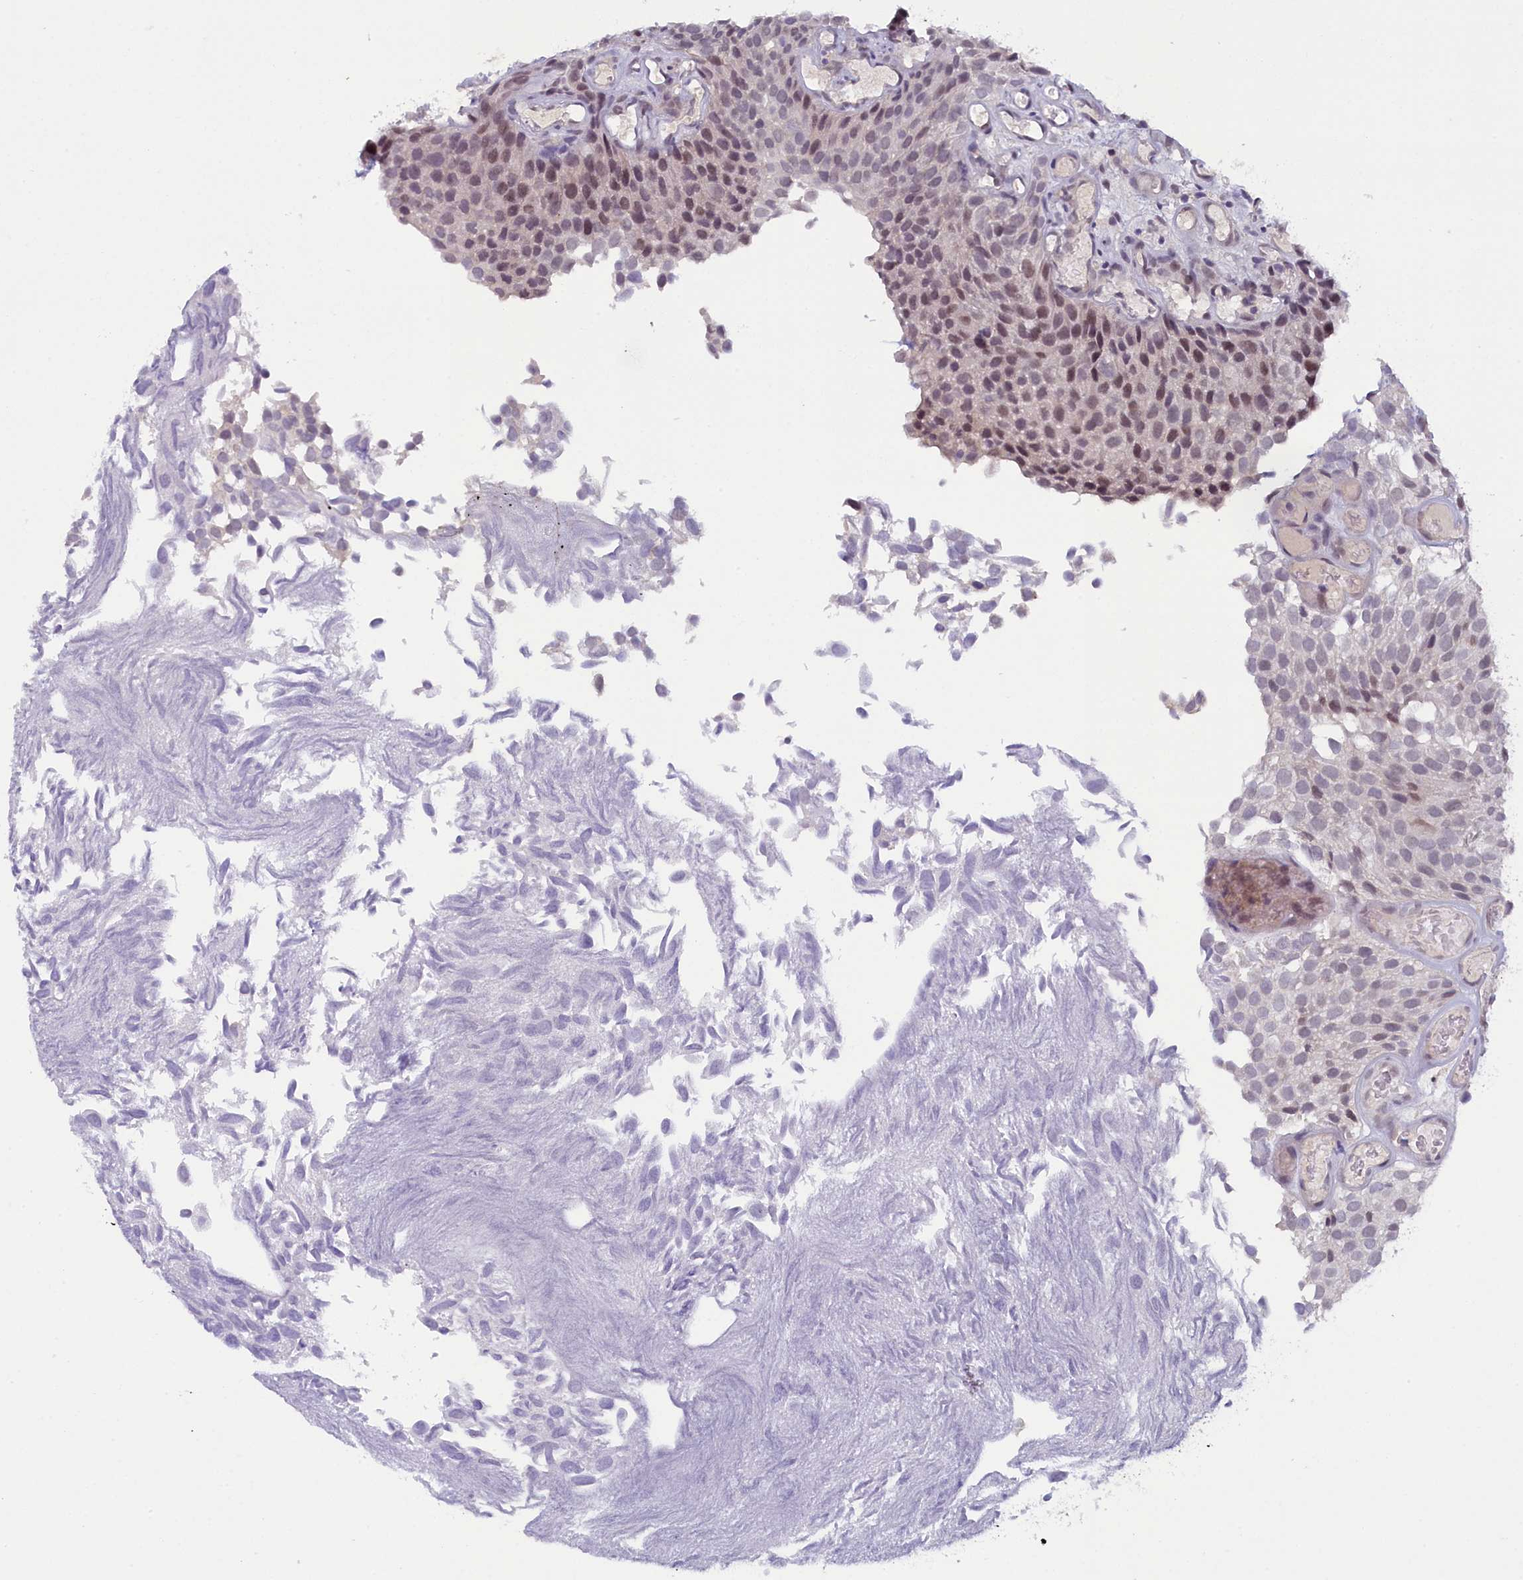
{"staining": {"intensity": "moderate", "quantity": "<25%", "location": "nuclear"}, "tissue": "urothelial cancer", "cell_type": "Tumor cells", "image_type": "cancer", "snomed": [{"axis": "morphology", "description": "Urothelial carcinoma, Low grade"}, {"axis": "topography", "description": "Urinary bladder"}], "caption": "Protein staining exhibits moderate nuclear staining in about <25% of tumor cells in low-grade urothelial carcinoma. The staining is performed using DAB (3,3'-diaminobenzidine) brown chromogen to label protein expression. The nuclei are counter-stained blue using hematoxylin.", "gene": "CRAMP1", "patient": {"sex": "male", "age": 89}}